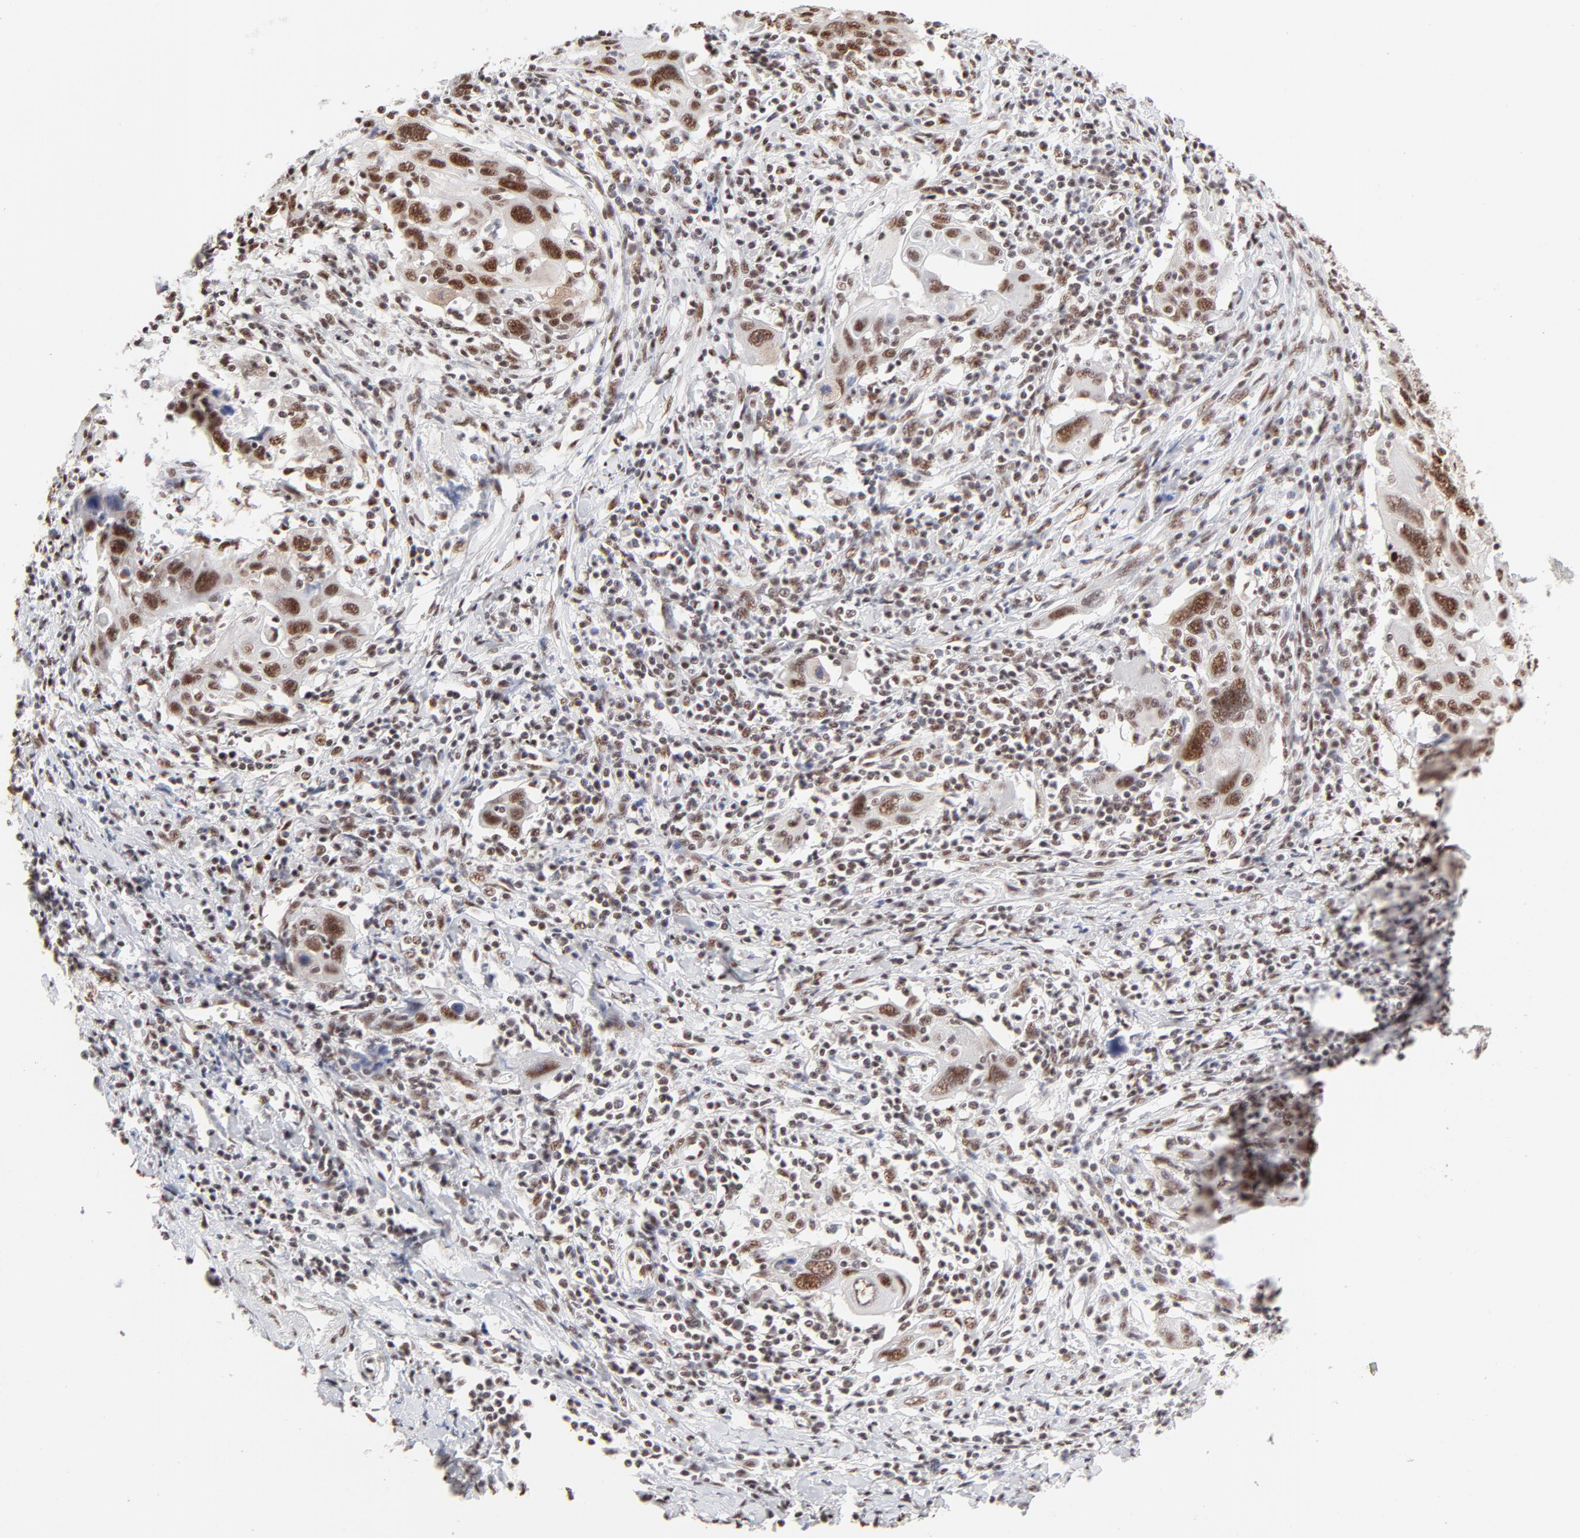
{"staining": {"intensity": "moderate", "quantity": ">75%", "location": "nuclear"}, "tissue": "cervical cancer", "cell_type": "Tumor cells", "image_type": "cancer", "snomed": [{"axis": "morphology", "description": "Squamous cell carcinoma, NOS"}, {"axis": "topography", "description": "Cervix"}], "caption": "Brown immunohistochemical staining in squamous cell carcinoma (cervical) exhibits moderate nuclear positivity in about >75% of tumor cells.", "gene": "TARDBP", "patient": {"sex": "female", "age": 54}}